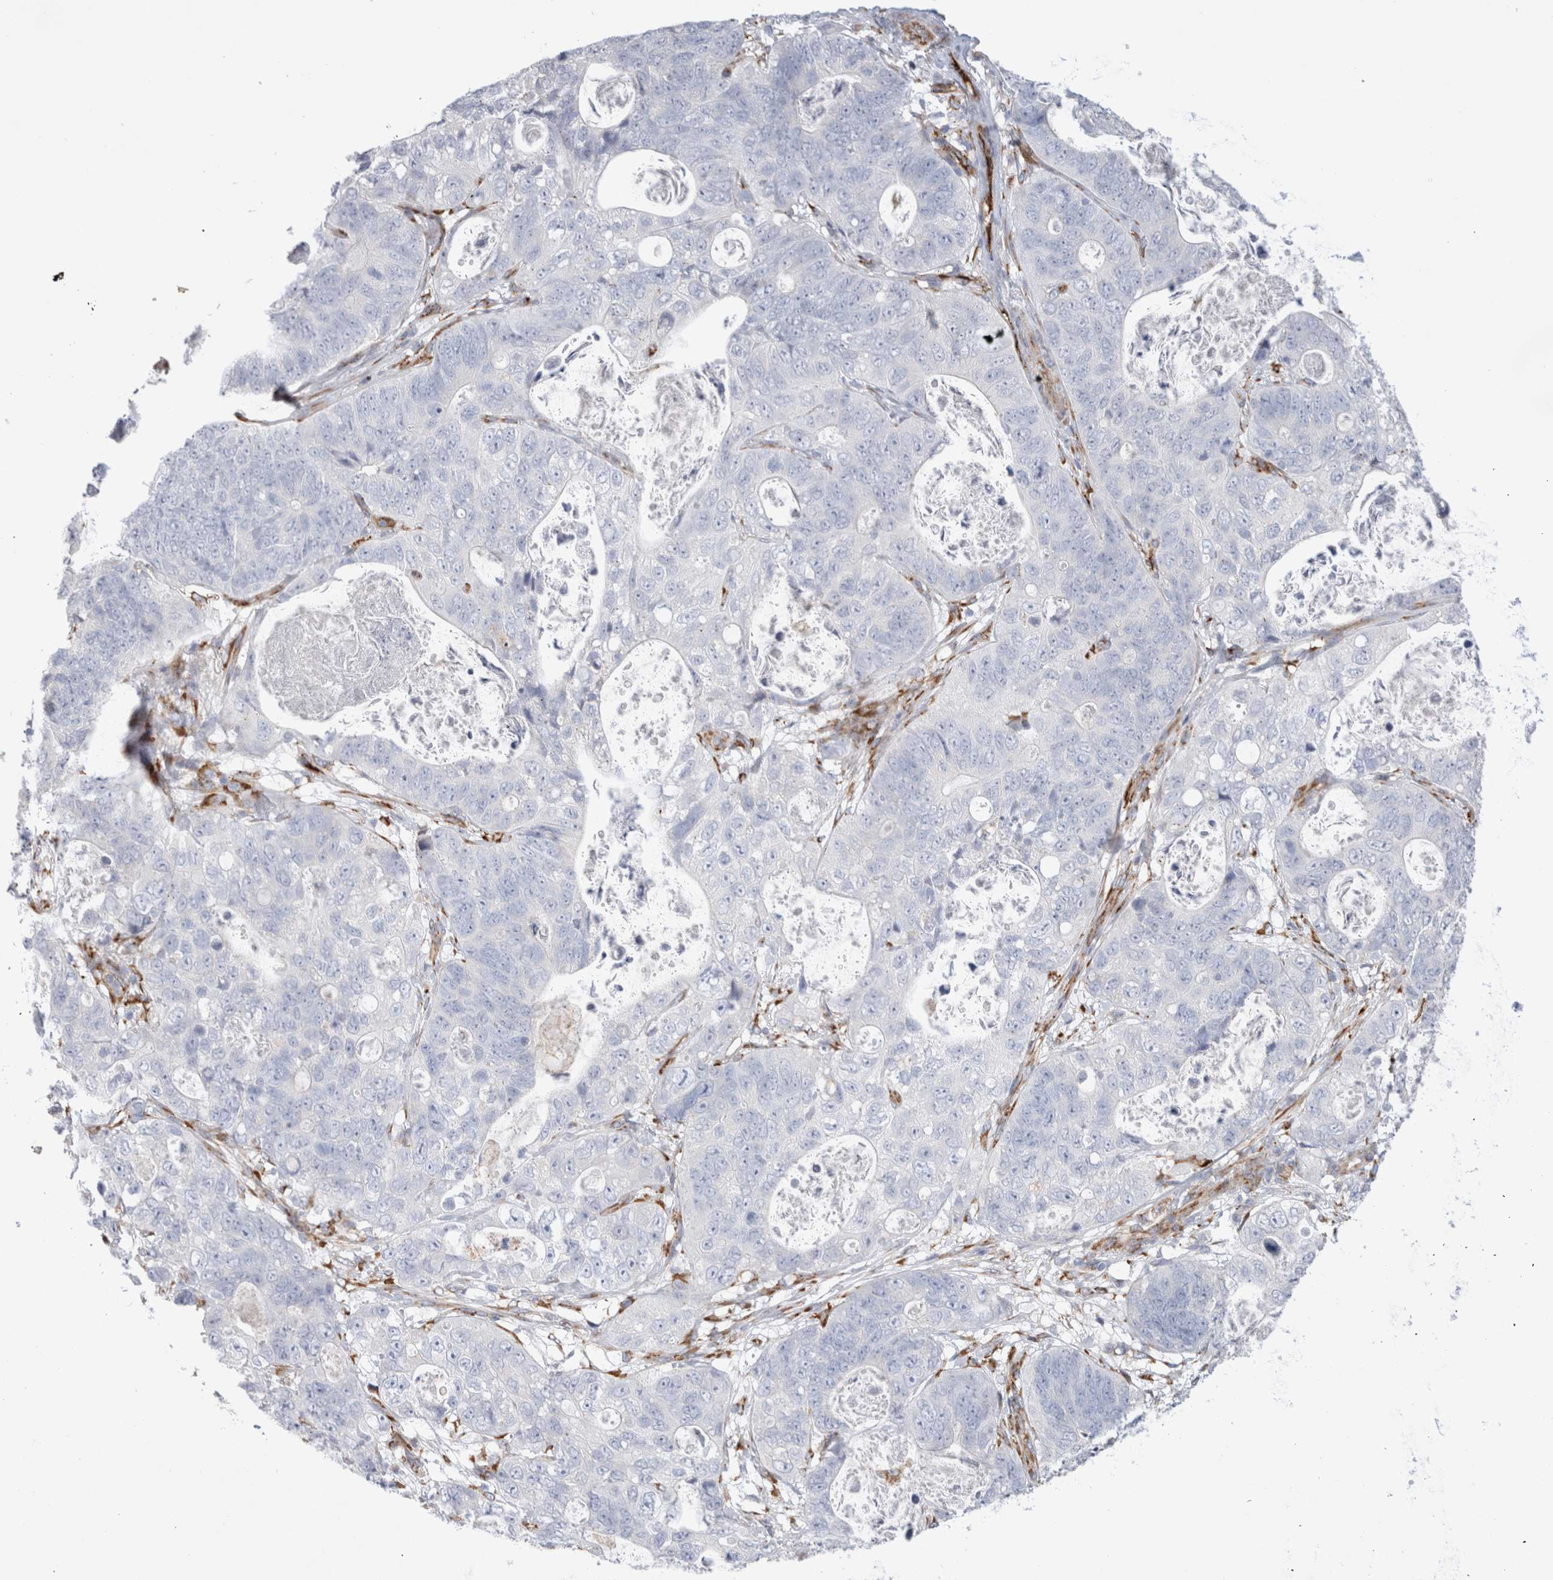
{"staining": {"intensity": "negative", "quantity": "none", "location": "none"}, "tissue": "stomach cancer", "cell_type": "Tumor cells", "image_type": "cancer", "snomed": [{"axis": "morphology", "description": "Normal tissue, NOS"}, {"axis": "morphology", "description": "Adenocarcinoma, NOS"}, {"axis": "topography", "description": "Stomach"}], "caption": "This is an immunohistochemistry photomicrograph of human stomach cancer. There is no staining in tumor cells.", "gene": "CNPY4", "patient": {"sex": "female", "age": 89}}